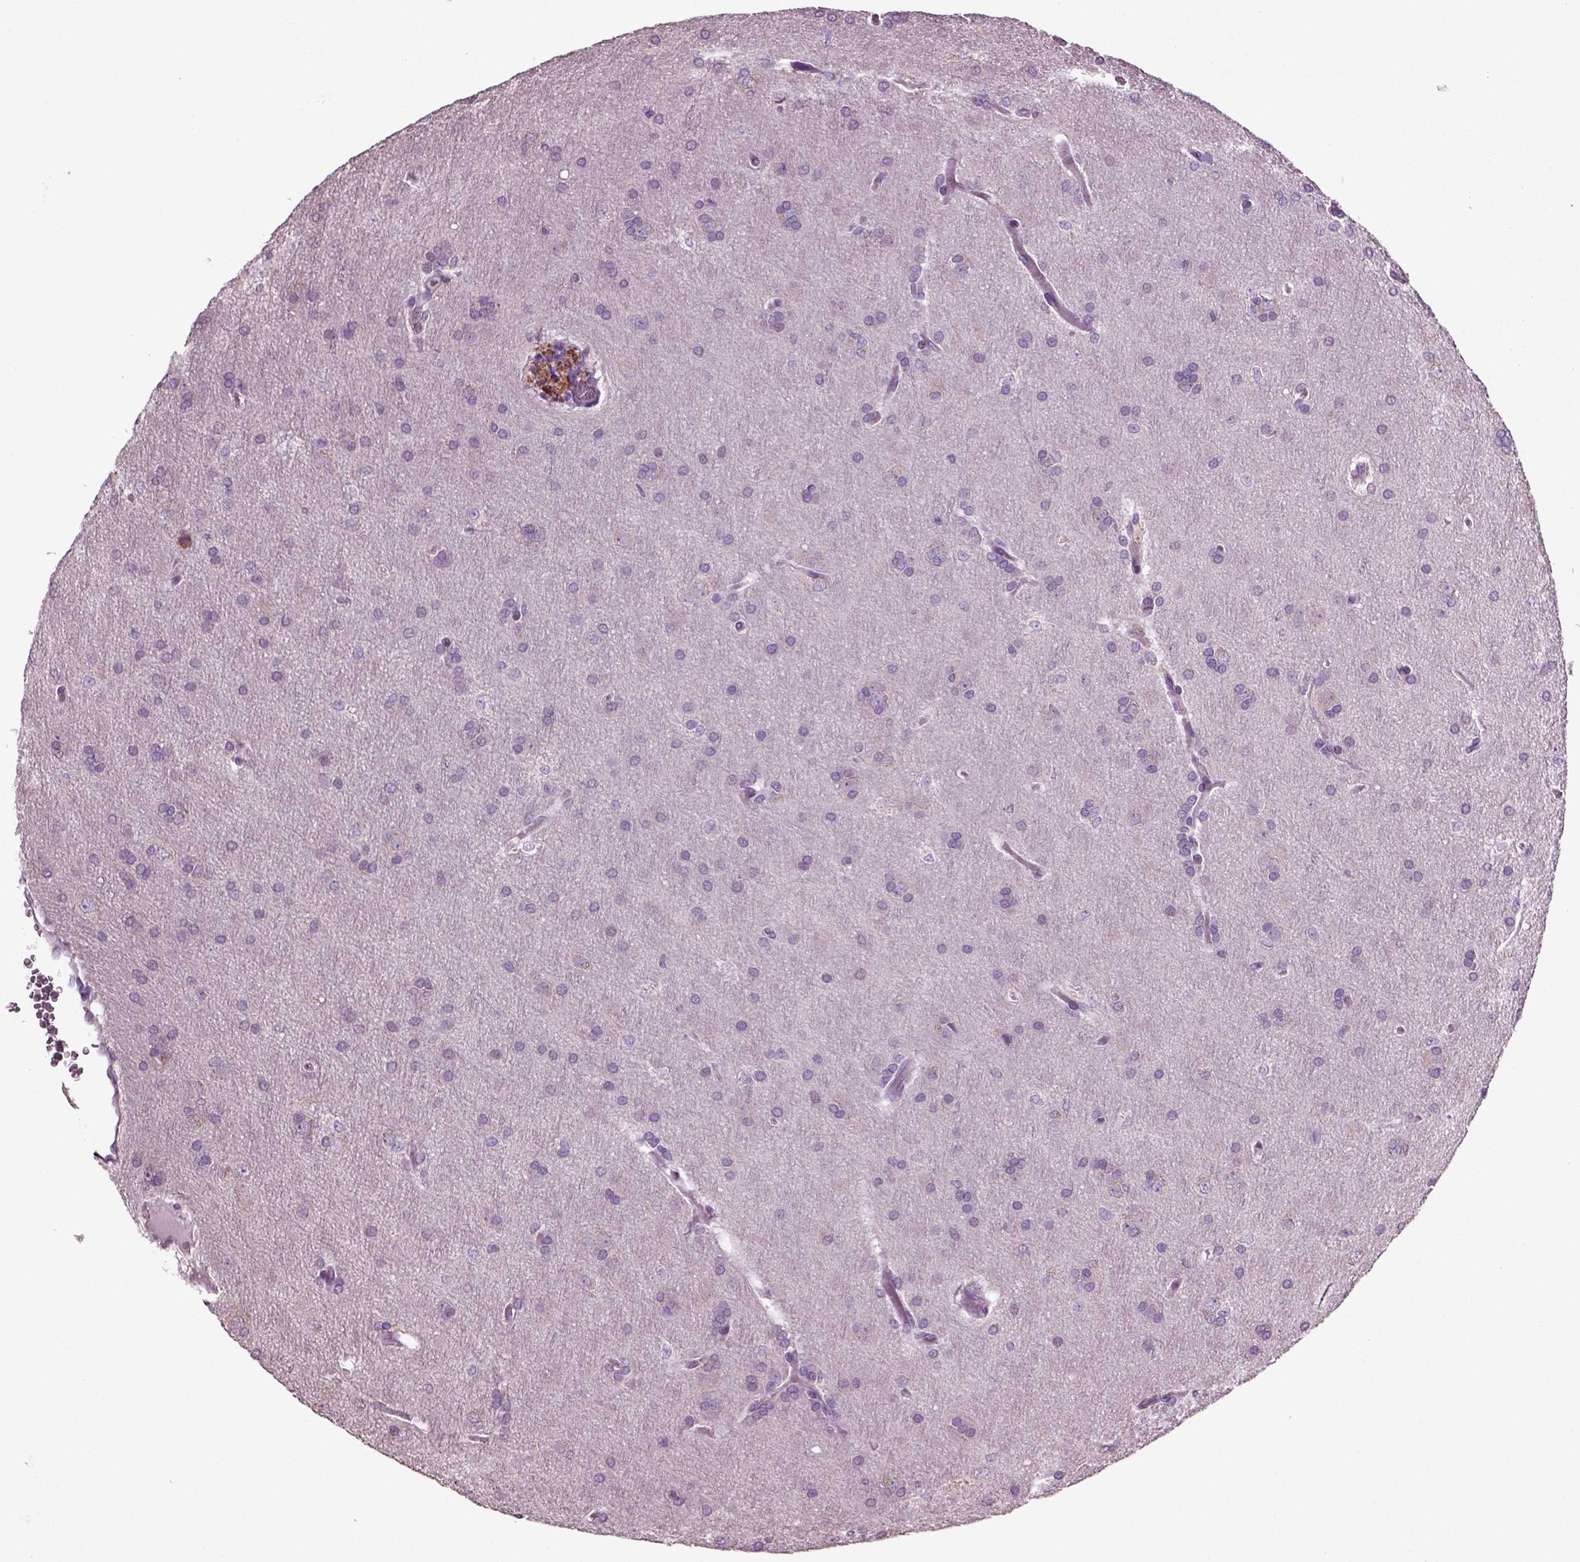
{"staining": {"intensity": "negative", "quantity": "none", "location": "none"}, "tissue": "glioma", "cell_type": "Tumor cells", "image_type": "cancer", "snomed": [{"axis": "morphology", "description": "Glioma, malignant, Low grade"}, {"axis": "topography", "description": "Brain"}], "caption": "Immunohistochemistry (IHC) of human low-grade glioma (malignant) demonstrates no positivity in tumor cells.", "gene": "ARID3A", "patient": {"sex": "female", "age": 32}}